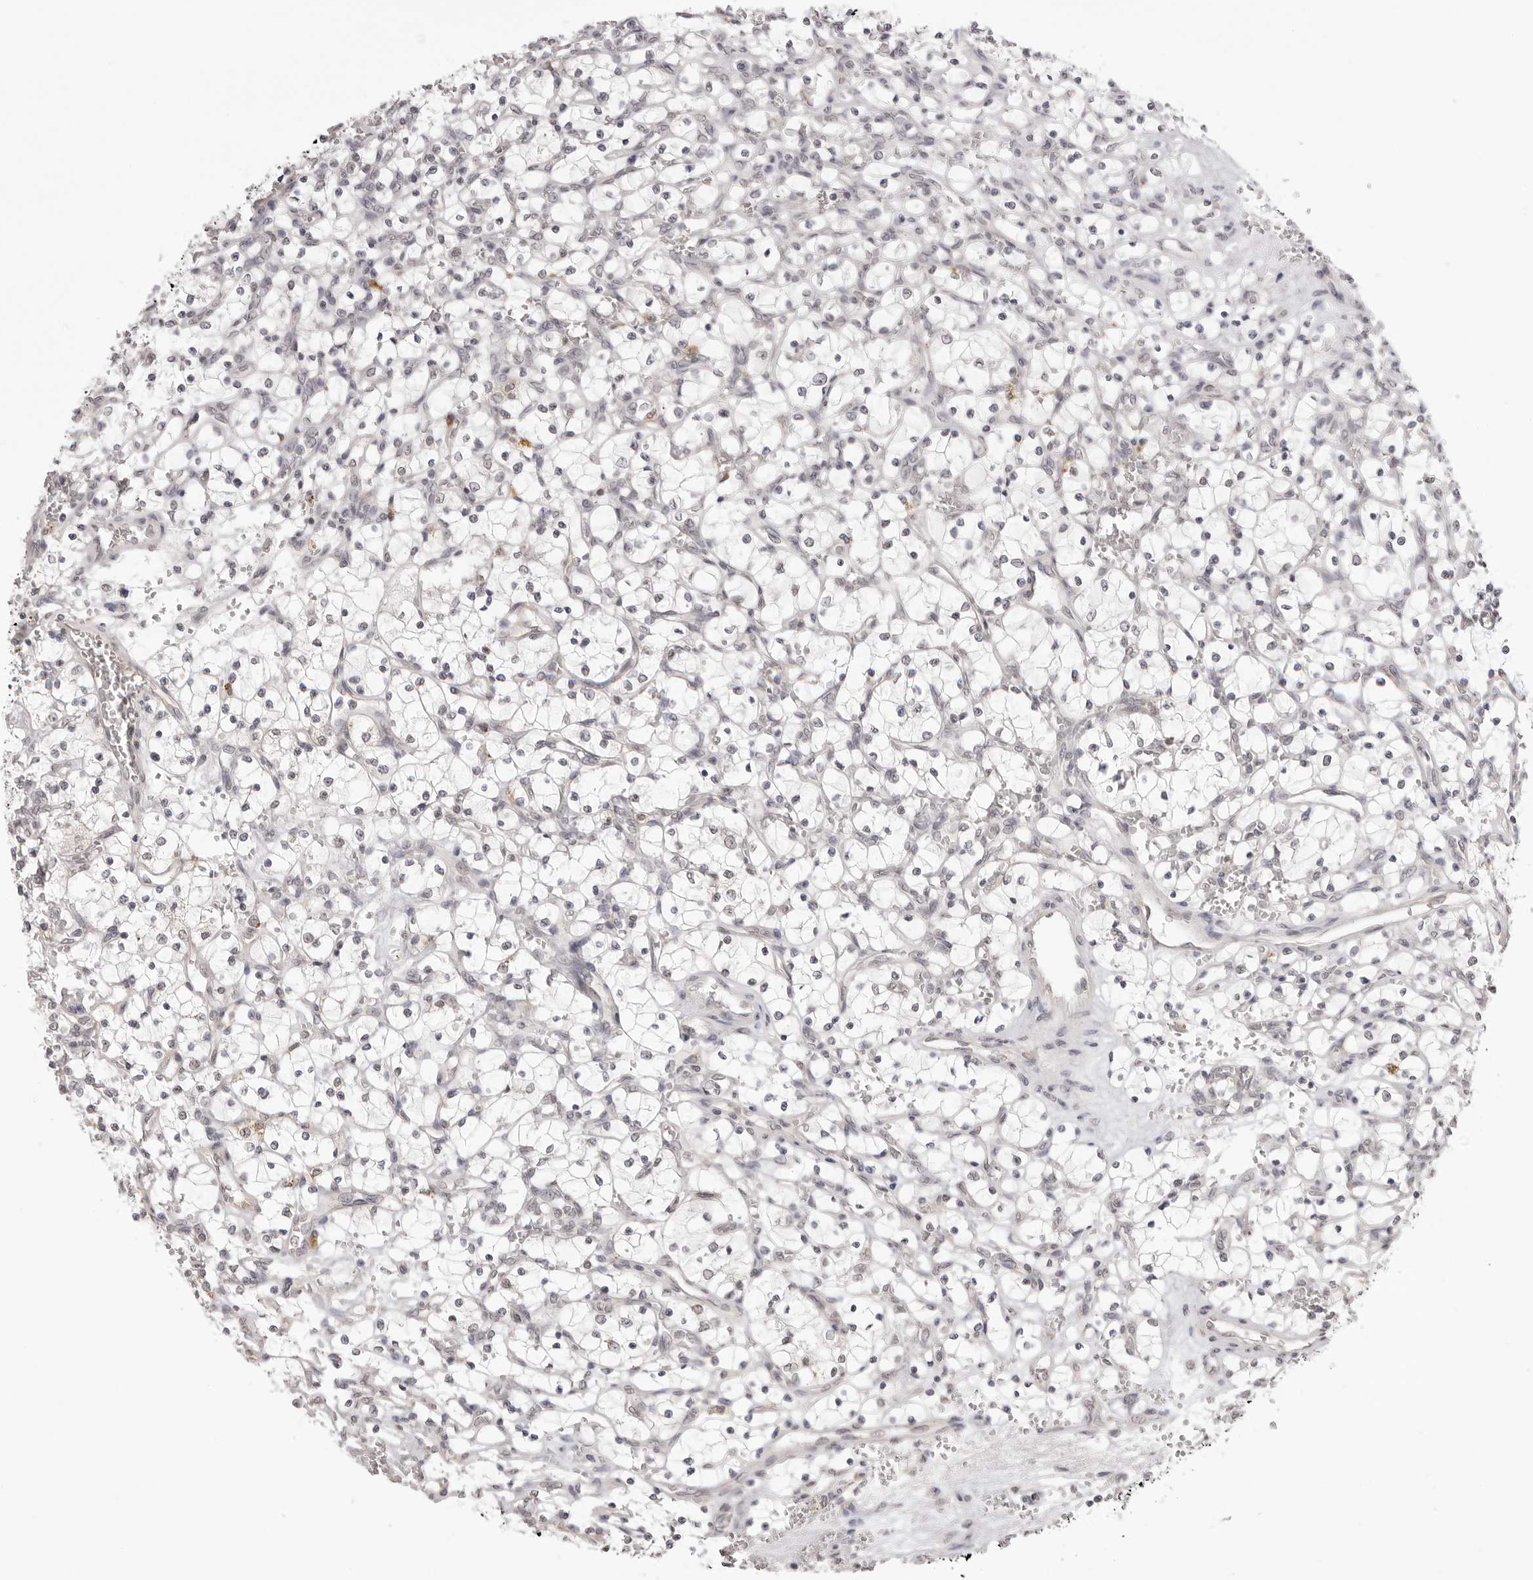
{"staining": {"intensity": "negative", "quantity": "none", "location": "none"}, "tissue": "renal cancer", "cell_type": "Tumor cells", "image_type": "cancer", "snomed": [{"axis": "morphology", "description": "Adenocarcinoma, NOS"}, {"axis": "topography", "description": "Kidney"}], "caption": "Tumor cells are negative for brown protein staining in renal cancer (adenocarcinoma). (DAB (3,3'-diaminobenzidine) immunohistochemistry (IHC), high magnification).", "gene": "ZC3H11A", "patient": {"sex": "female", "age": 69}}